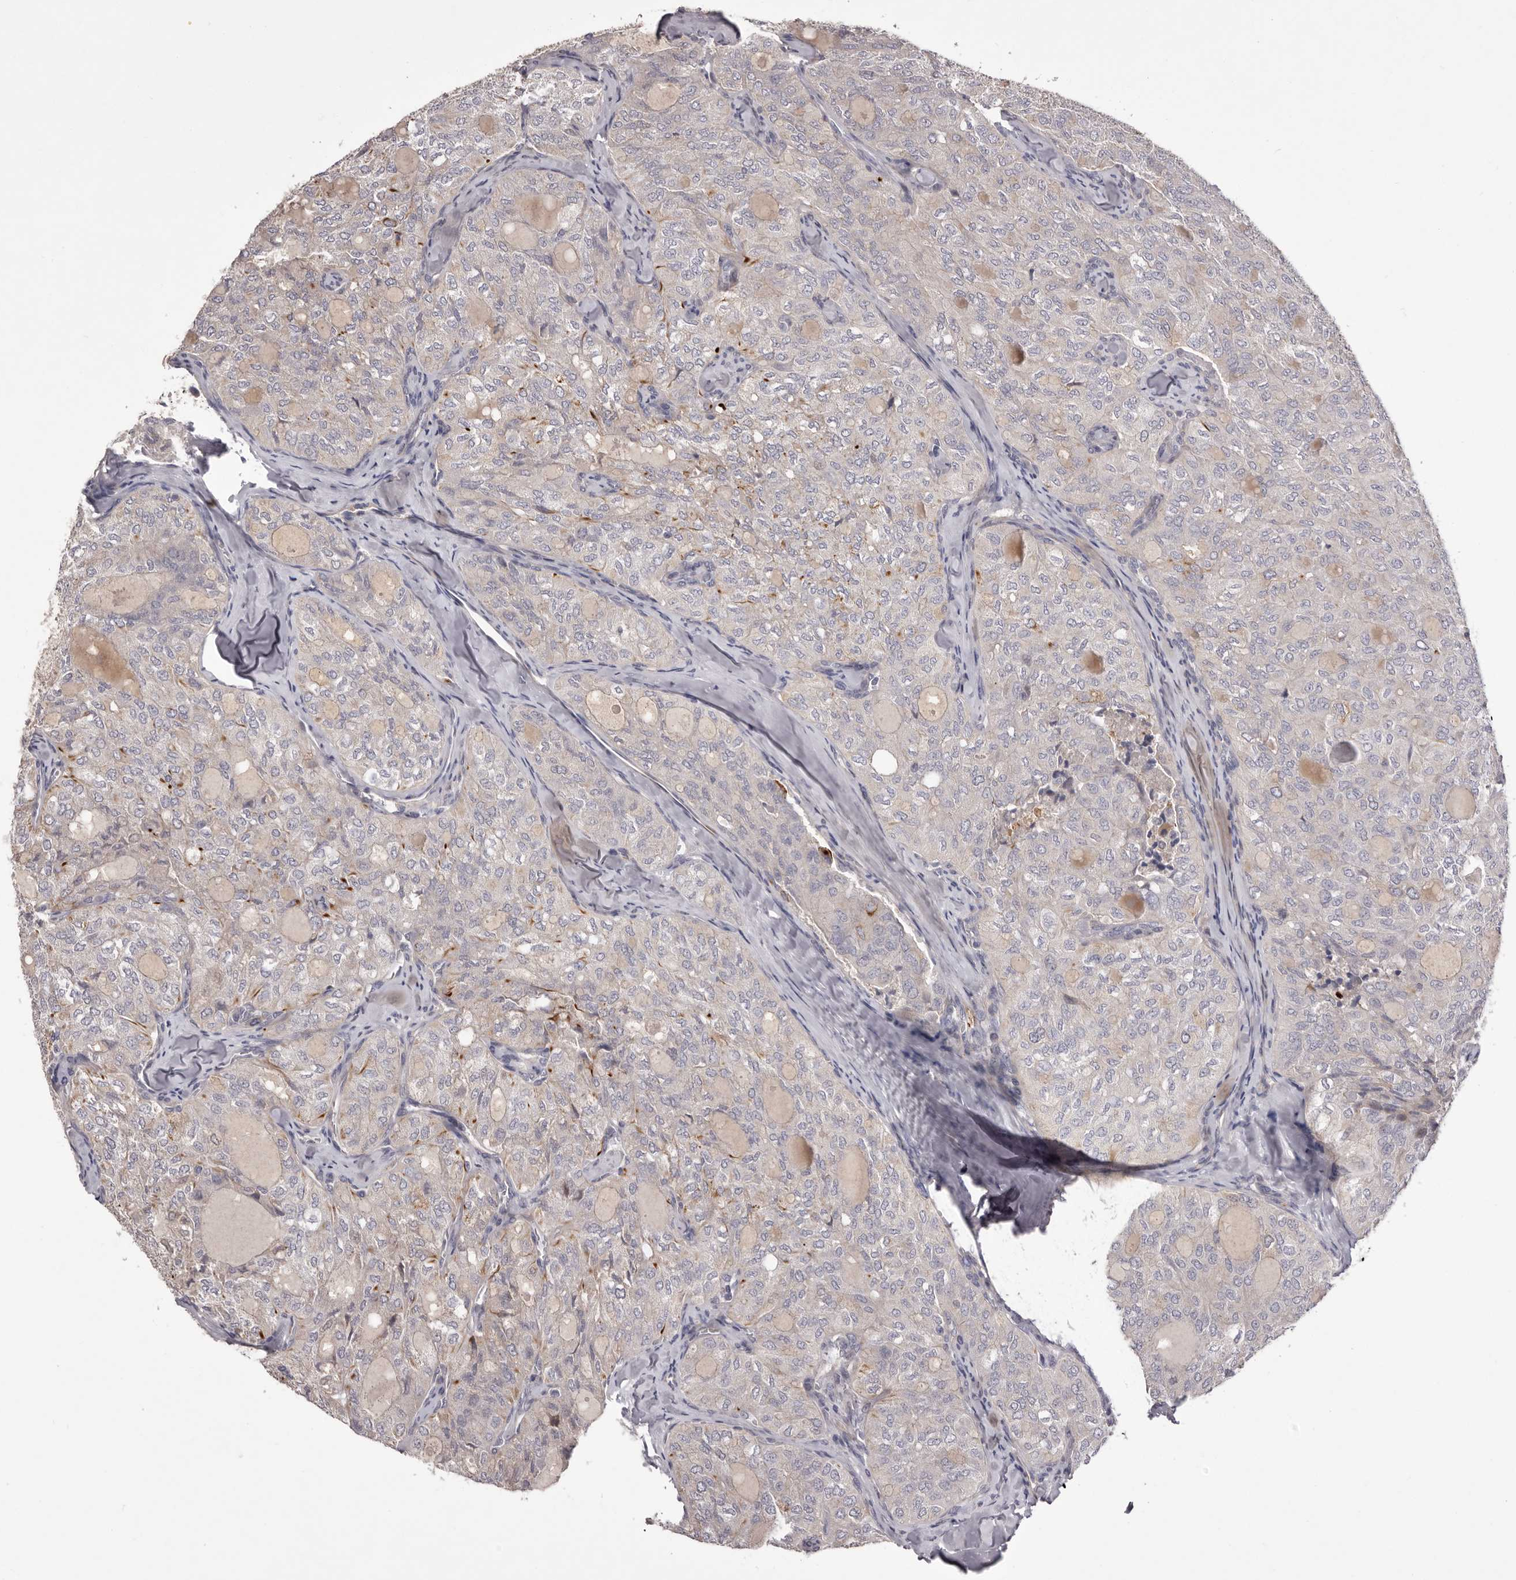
{"staining": {"intensity": "negative", "quantity": "none", "location": "none"}, "tissue": "thyroid cancer", "cell_type": "Tumor cells", "image_type": "cancer", "snomed": [{"axis": "morphology", "description": "Follicular adenoma carcinoma, NOS"}, {"axis": "topography", "description": "Thyroid gland"}], "caption": "Immunohistochemical staining of human follicular adenoma carcinoma (thyroid) displays no significant positivity in tumor cells. (DAB immunohistochemistry (IHC) with hematoxylin counter stain).", "gene": "PNRC1", "patient": {"sex": "male", "age": 75}}